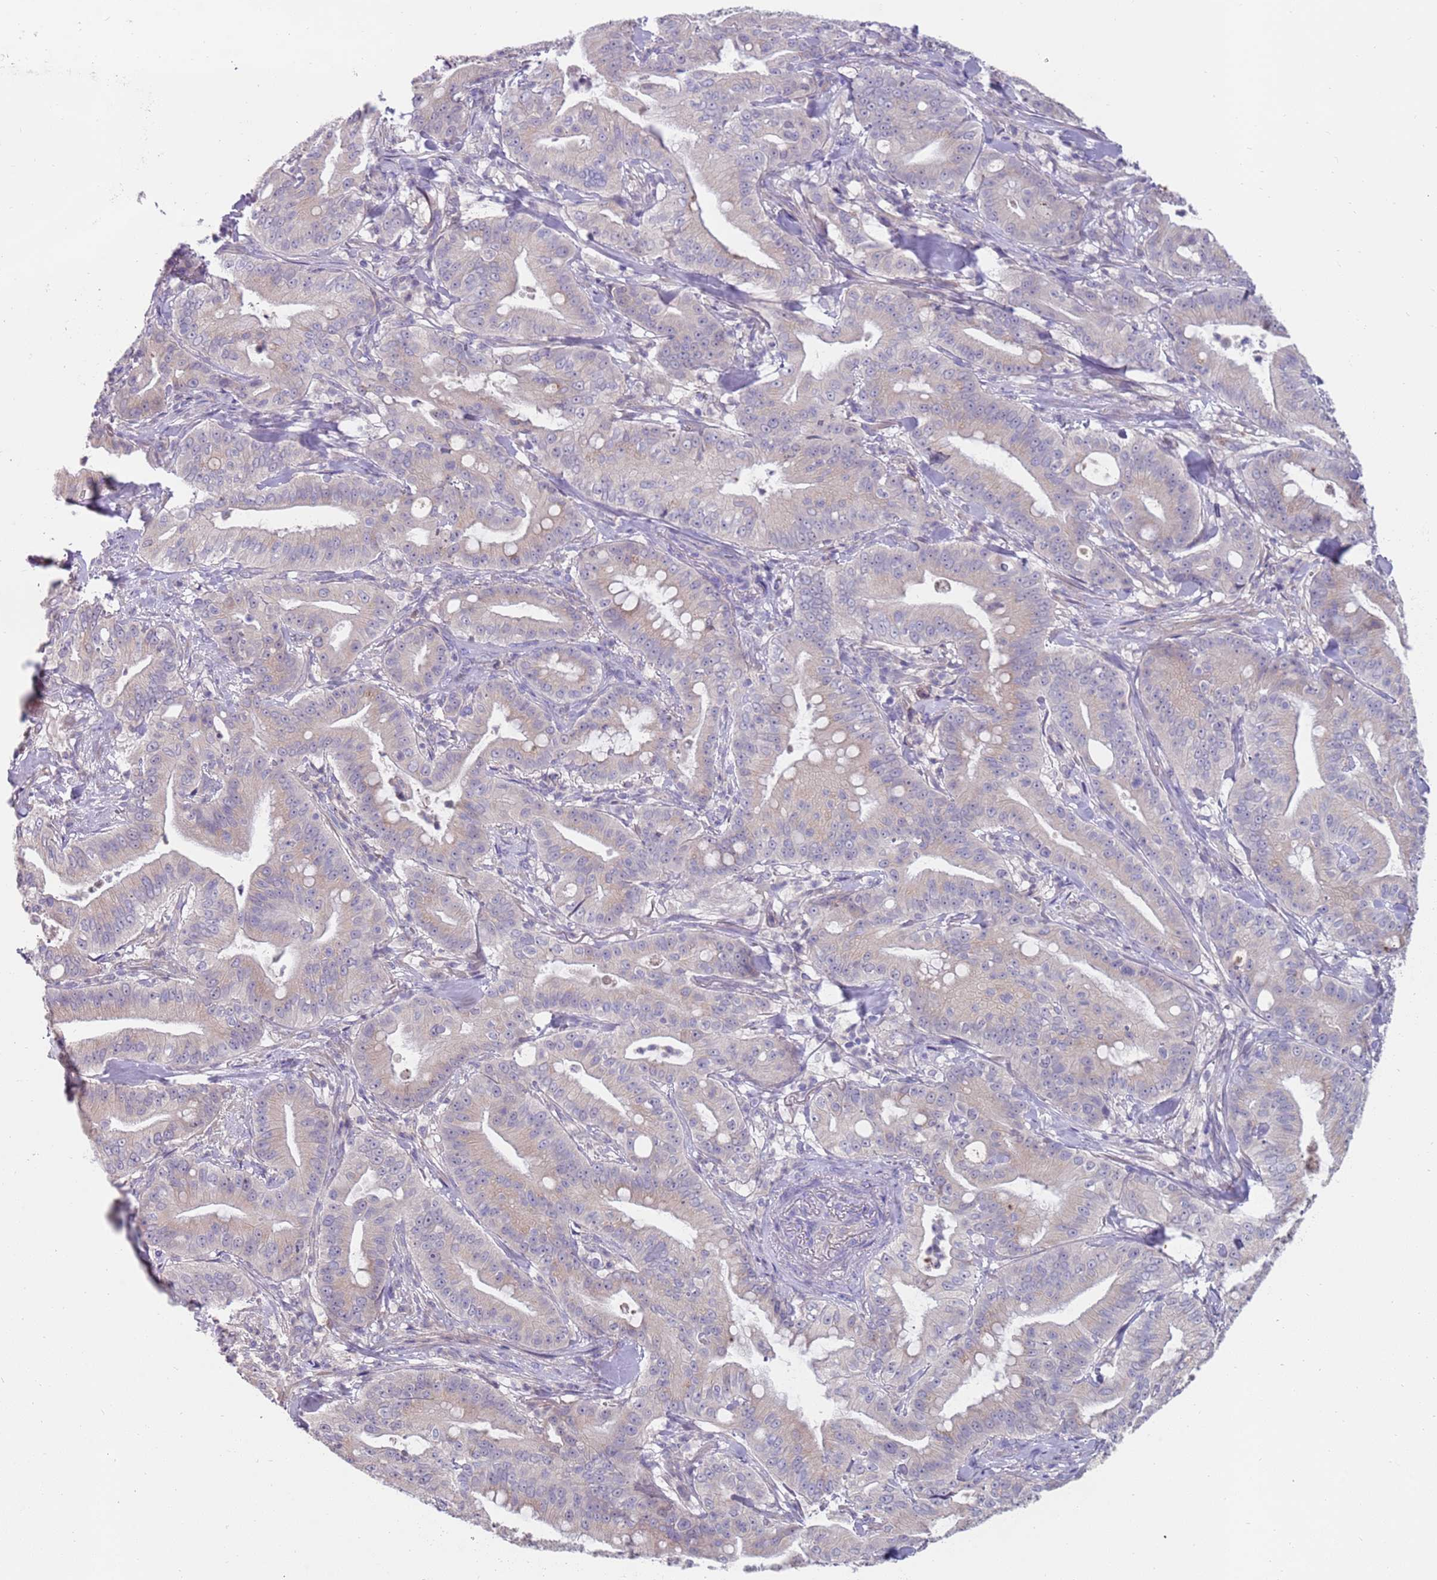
{"staining": {"intensity": "negative", "quantity": "none", "location": "none"}, "tissue": "pancreatic cancer", "cell_type": "Tumor cells", "image_type": "cancer", "snomed": [{"axis": "morphology", "description": "Adenocarcinoma, NOS"}, {"axis": "topography", "description": "Pancreas"}], "caption": "Immunohistochemistry (IHC) of human pancreatic cancer exhibits no expression in tumor cells. The staining was performed using DAB to visualize the protein expression in brown, while the nuclei were stained in blue with hematoxylin (Magnification: 20x).", "gene": "ZNF746", "patient": {"sex": "male", "age": 71}}